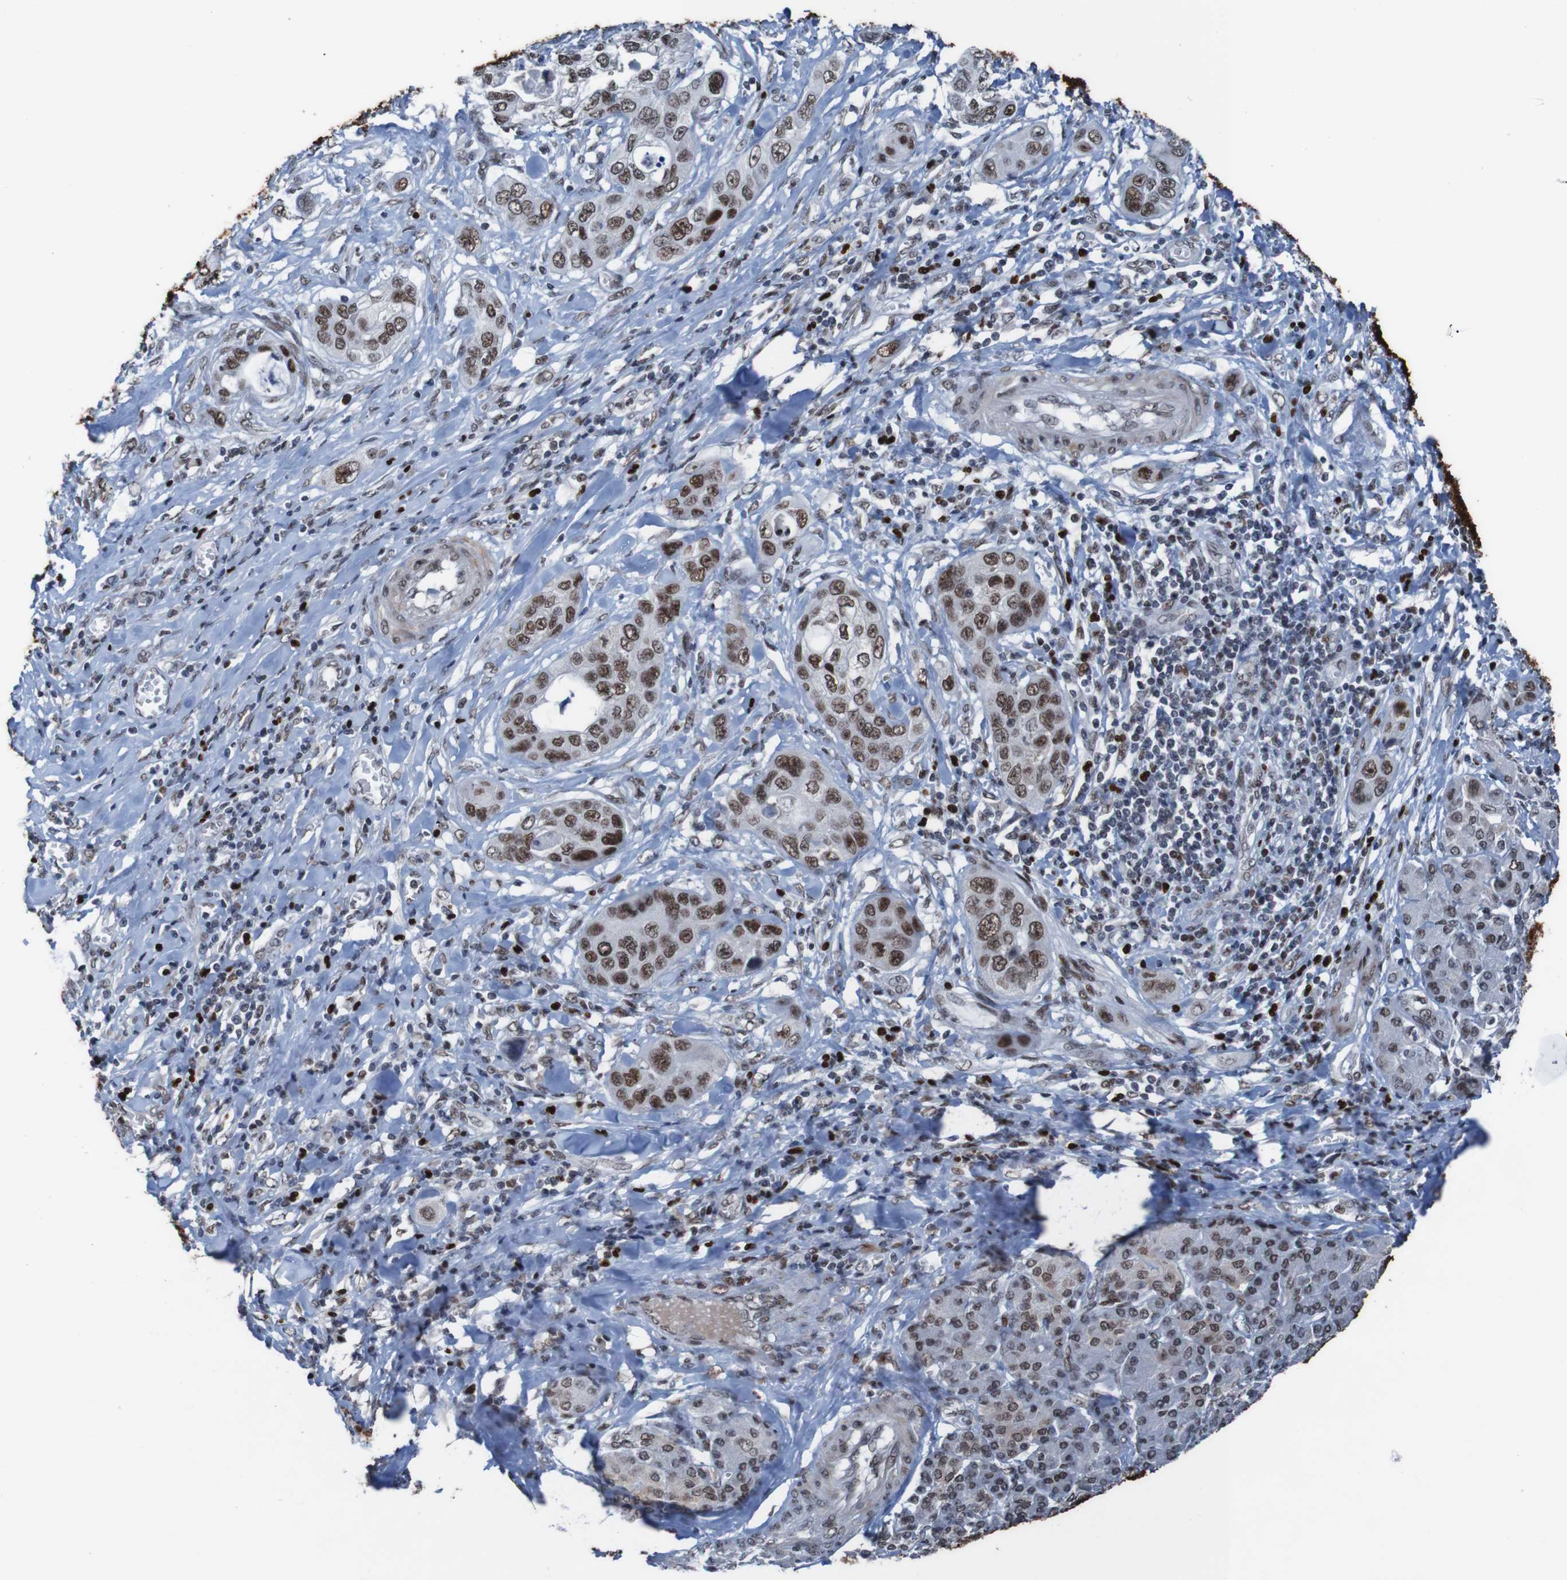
{"staining": {"intensity": "strong", "quantity": ">75%", "location": "nuclear"}, "tissue": "pancreatic cancer", "cell_type": "Tumor cells", "image_type": "cancer", "snomed": [{"axis": "morphology", "description": "Adenocarcinoma, NOS"}, {"axis": "topography", "description": "Pancreas"}], "caption": "Strong nuclear positivity for a protein is appreciated in about >75% of tumor cells of pancreatic cancer (adenocarcinoma) using IHC.", "gene": "PHF2", "patient": {"sex": "female", "age": 70}}